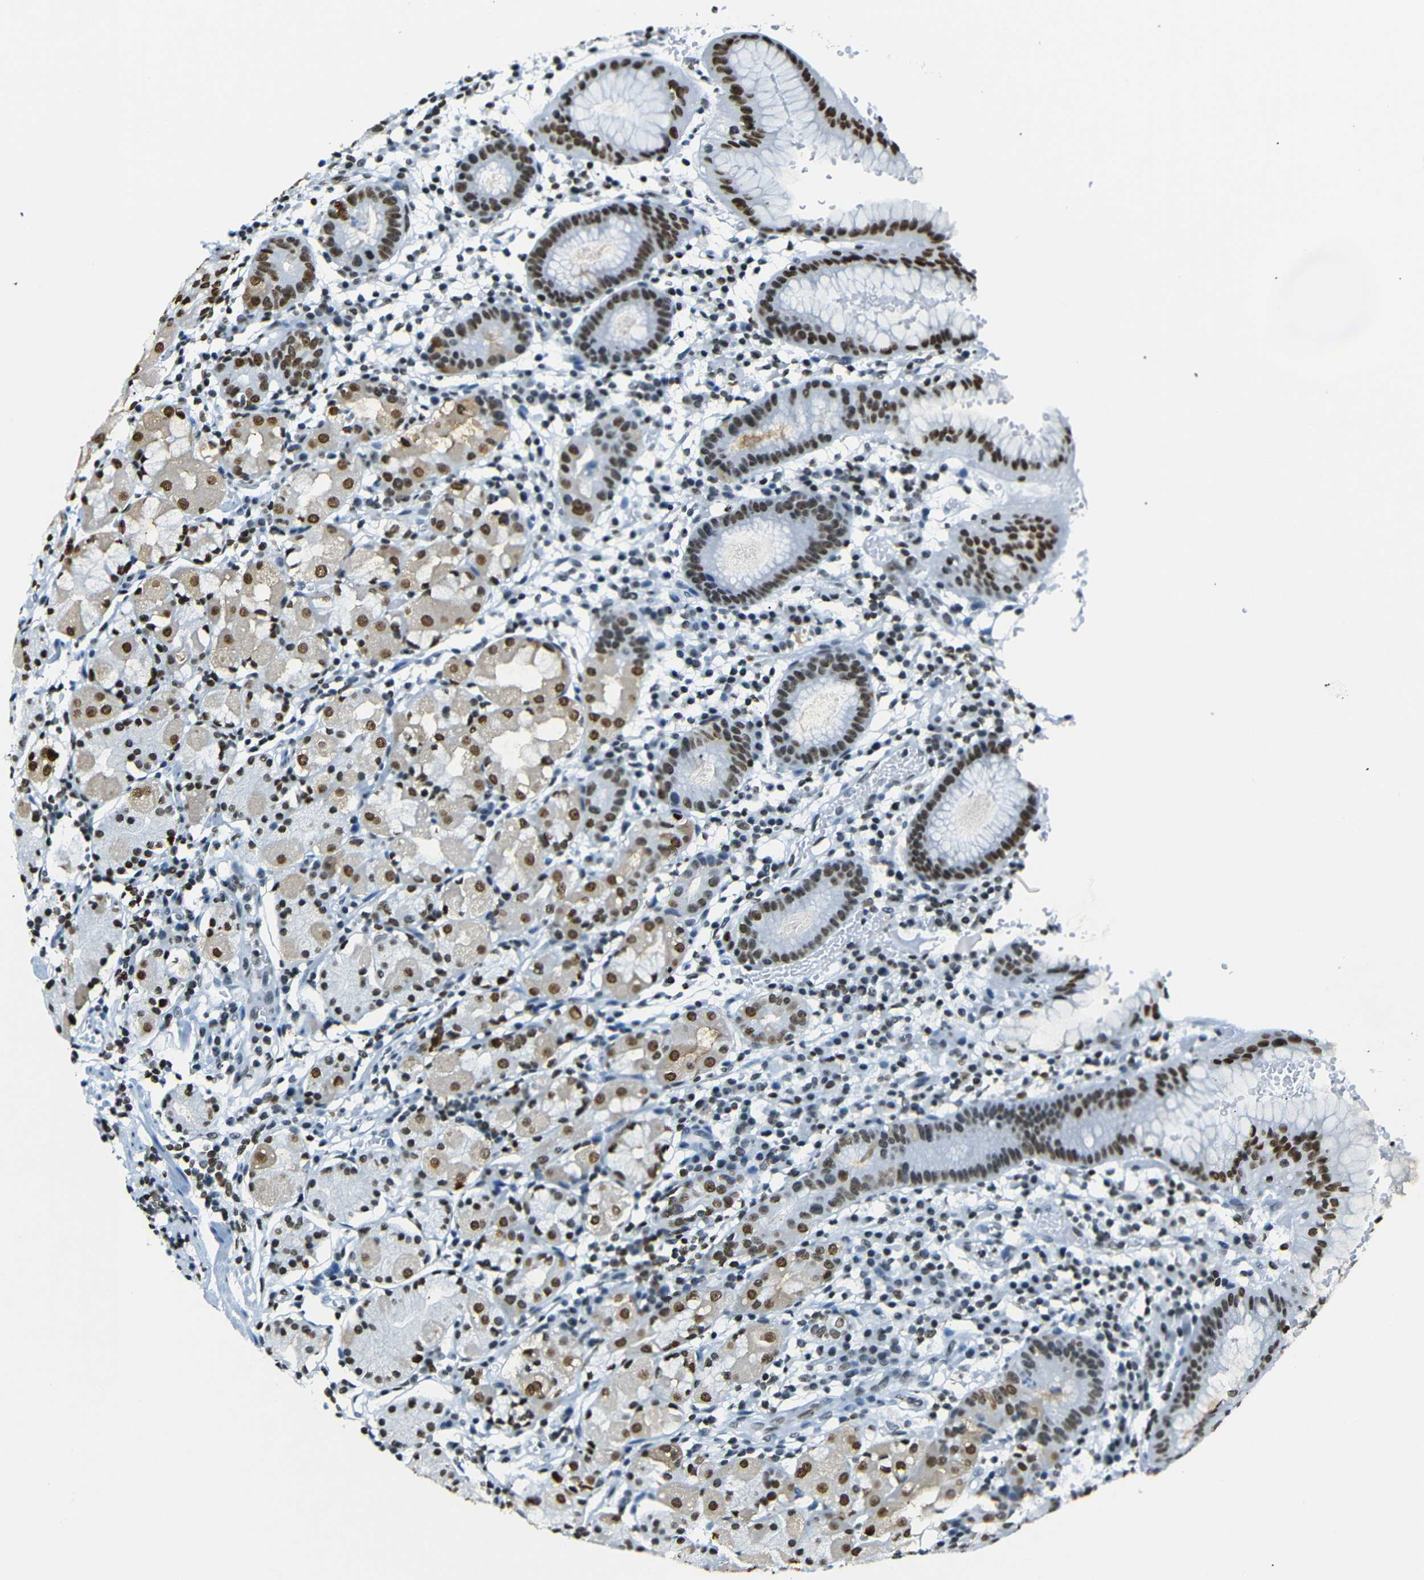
{"staining": {"intensity": "strong", "quantity": ">75%", "location": "nuclear"}, "tissue": "stomach", "cell_type": "Glandular cells", "image_type": "normal", "snomed": [{"axis": "morphology", "description": "Normal tissue, NOS"}, {"axis": "topography", "description": "Stomach"}, {"axis": "topography", "description": "Stomach, lower"}], "caption": "Protein staining of benign stomach displays strong nuclear expression in about >75% of glandular cells.", "gene": "HMGN1", "patient": {"sex": "female", "age": 75}}